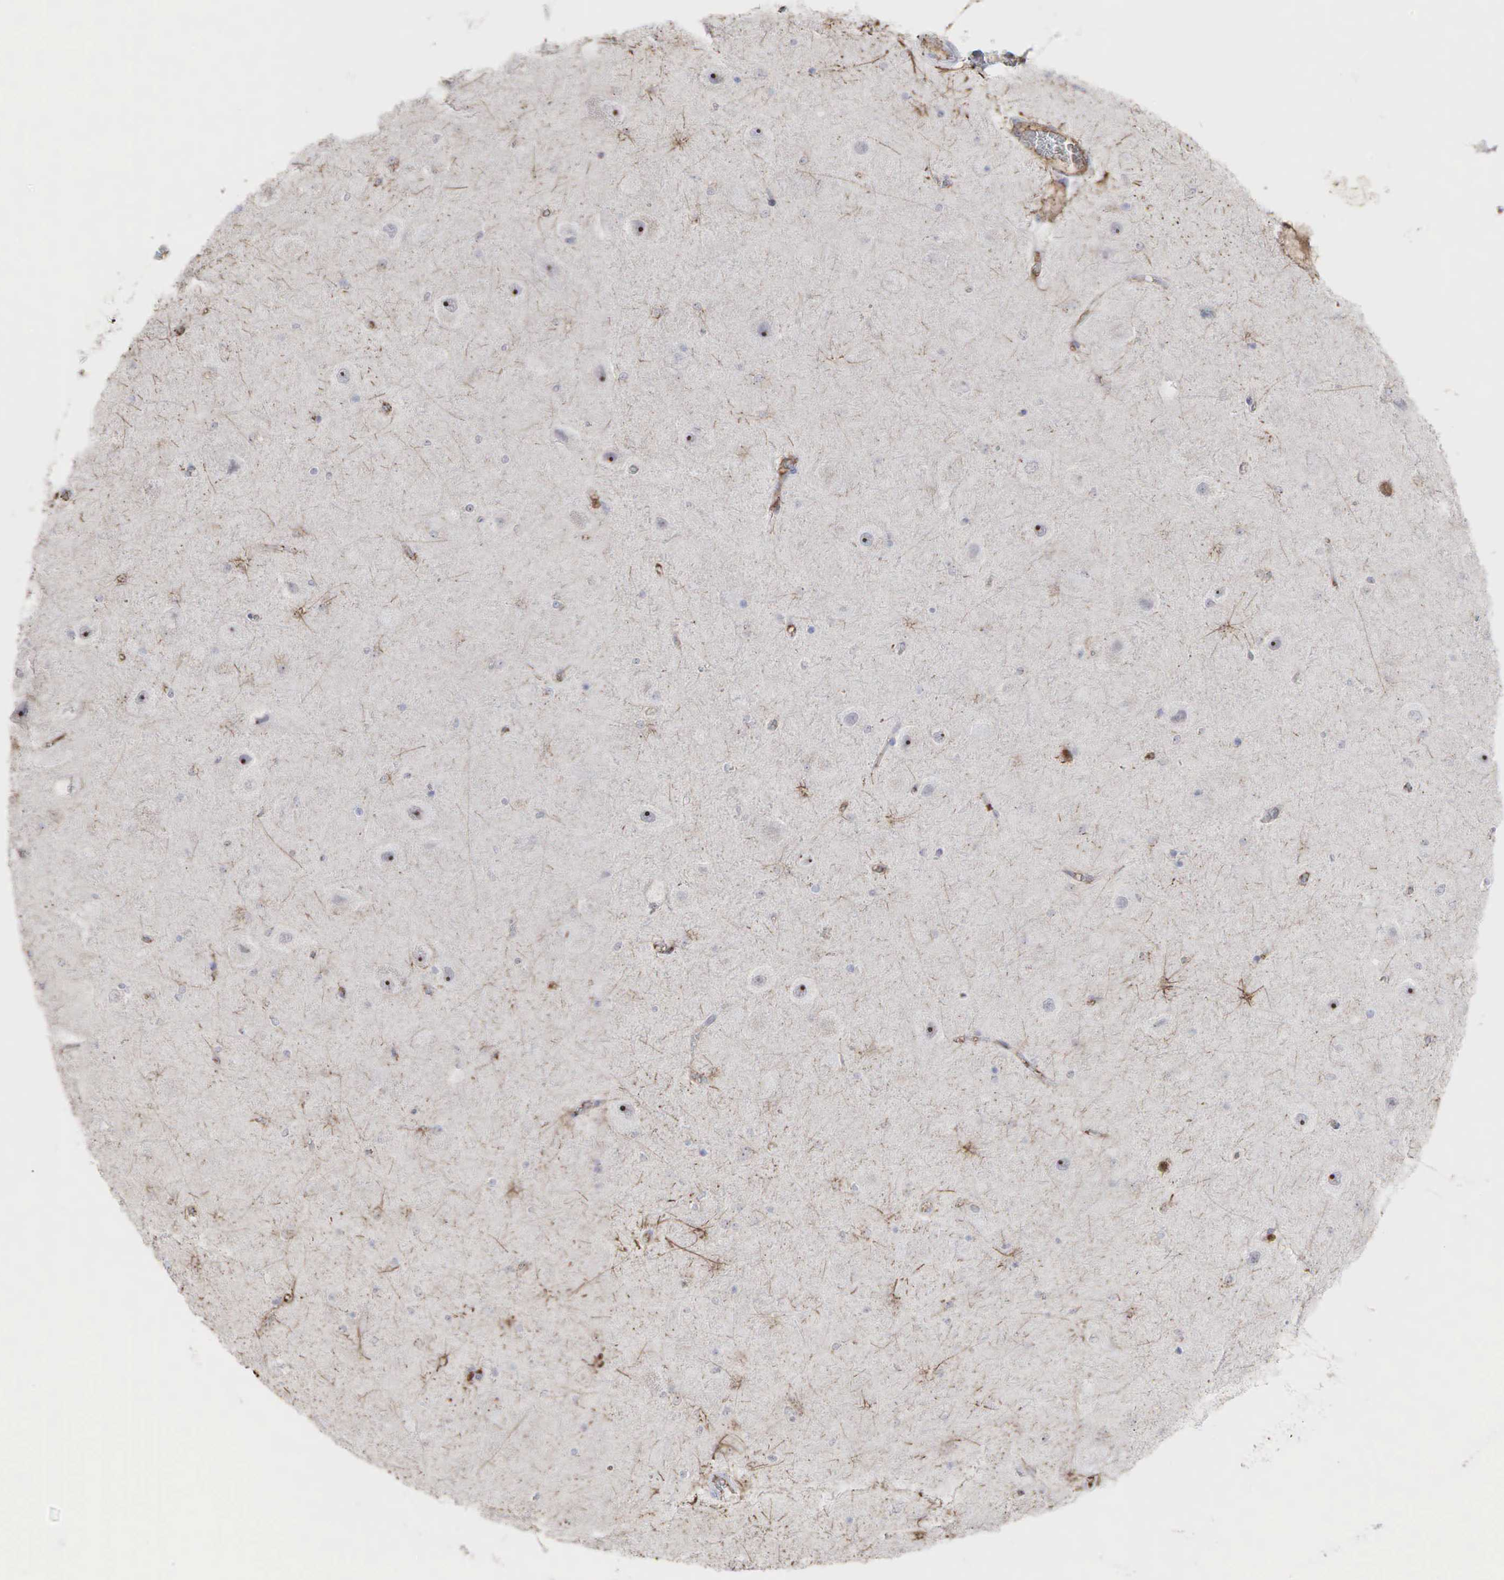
{"staining": {"intensity": "moderate", "quantity": "<25%", "location": "cytoplasmic/membranous"}, "tissue": "hippocampus", "cell_type": "Glial cells", "image_type": "normal", "snomed": [{"axis": "morphology", "description": "Normal tissue, NOS"}, {"axis": "topography", "description": "Hippocampus"}], "caption": "Immunohistochemistry of normal hippocampus exhibits low levels of moderate cytoplasmic/membranous staining in about <25% of glial cells.", "gene": "DKC1", "patient": {"sex": "female", "age": 54}}